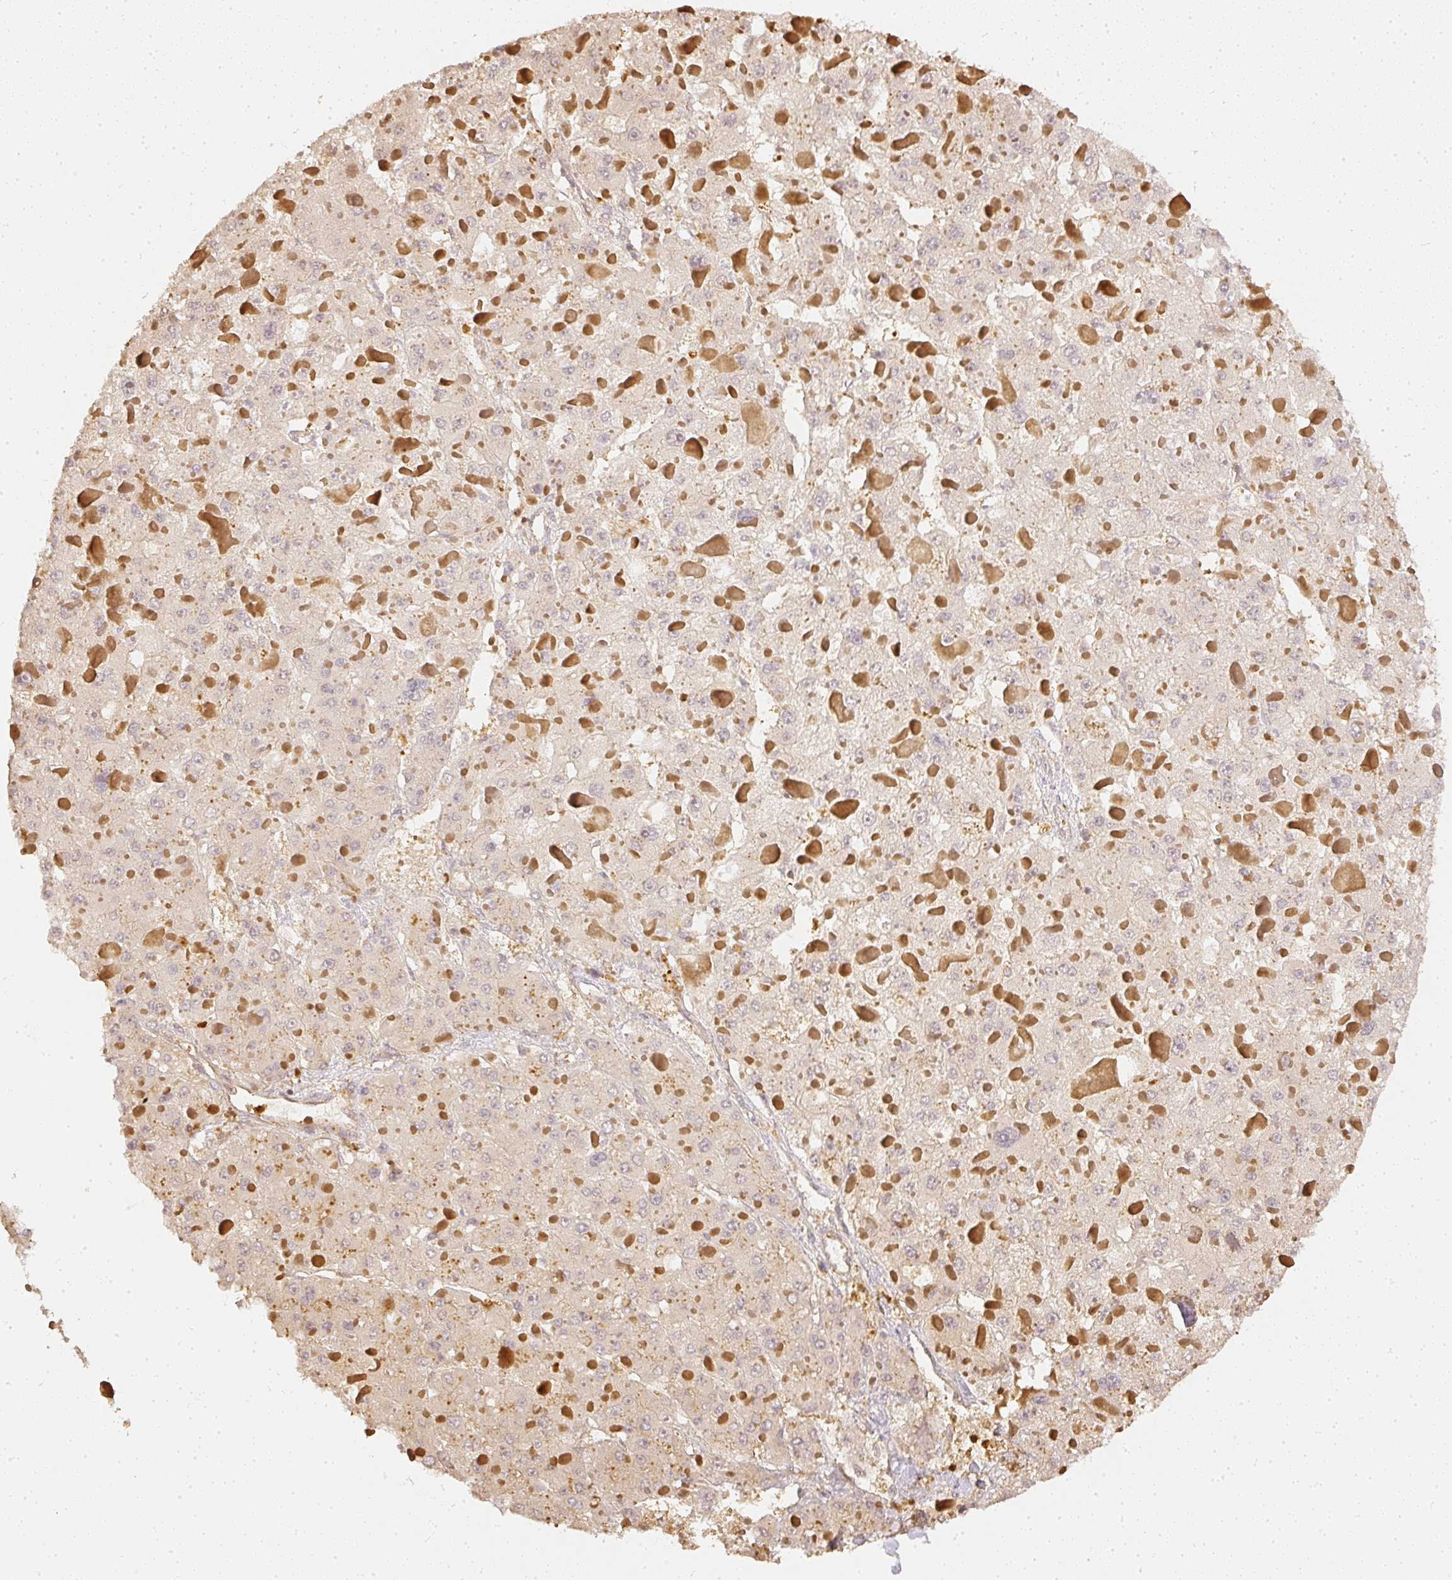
{"staining": {"intensity": "negative", "quantity": "none", "location": "none"}, "tissue": "liver cancer", "cell_type": "Tumor cells", "image_type": "cancer", "snomed": [{"axis": "morphology", "description": "Carcinoma, Hepatocellular, NOS"}, {"axis": "topography", "description": "Liver"}], "caption": "This micrograph is of liver hepatocellular carcinoma stained with IHC to label a protein in brown with the nuclei are counter-stained blue. There is no expression in tumor cells. (DAB IHC visualized using brightfield microscopy, high magnification).", "gene": "PFN1", "patient": {"sex": "female", "age": 73}}